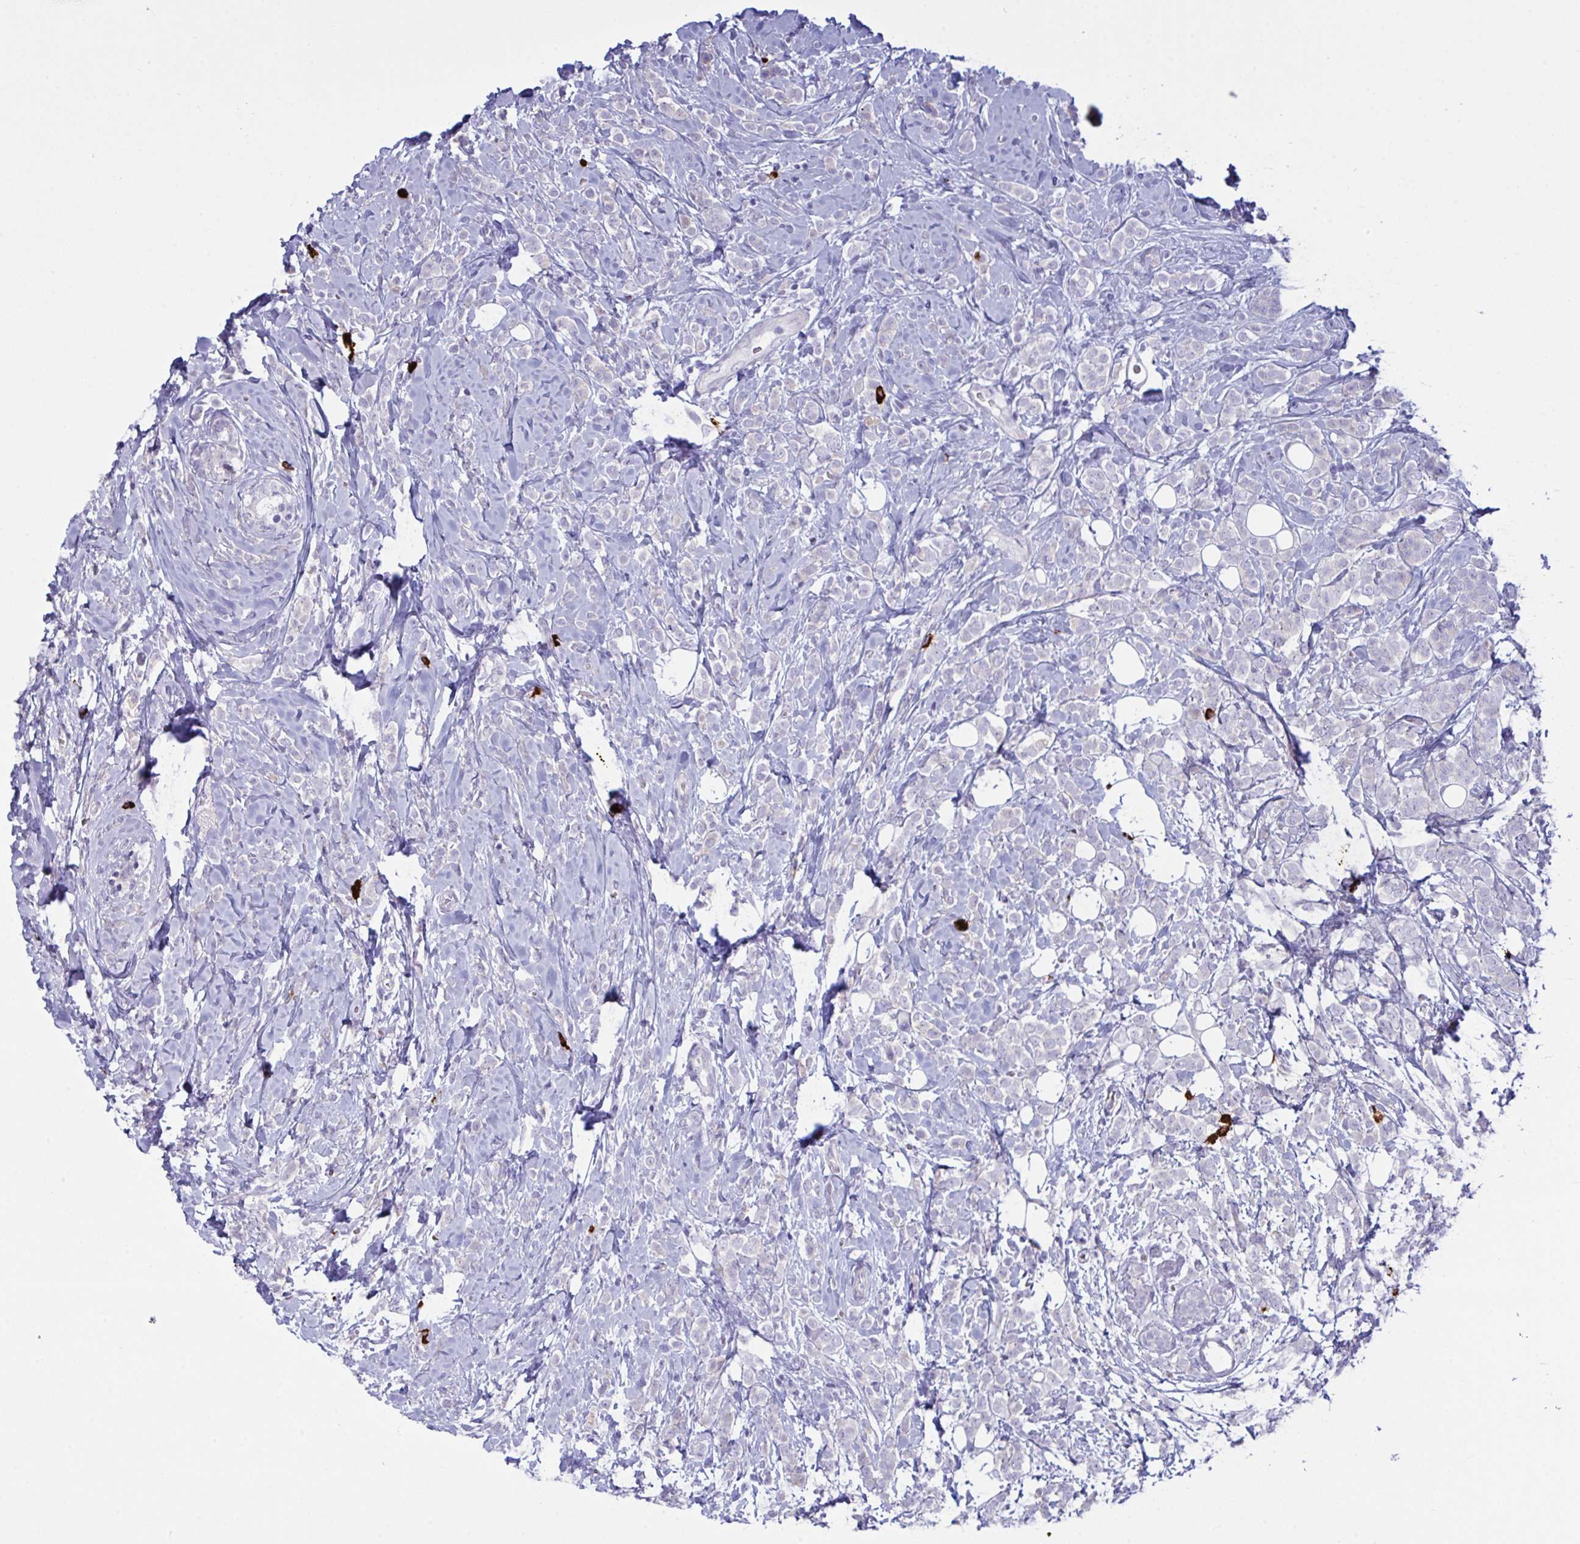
{"staining": {"intensity": "negative", "quantity": "none", "location": "none"}, "tissue": "breast cancer", "cell_type": "Tumor cells", "image_type": "cancer", "snomed": [{"axis": "morphology", "description": "Lobular carcinoma"}, {"axis": "topography", "description": "Breast"}], "caption": "This is an immunohistochemistry micrograph of lobular carcinoma (breast). There is no positivity in tumor cells.", "gene": "ZNF684", "patient": {"sex": "female", "age": 49}}